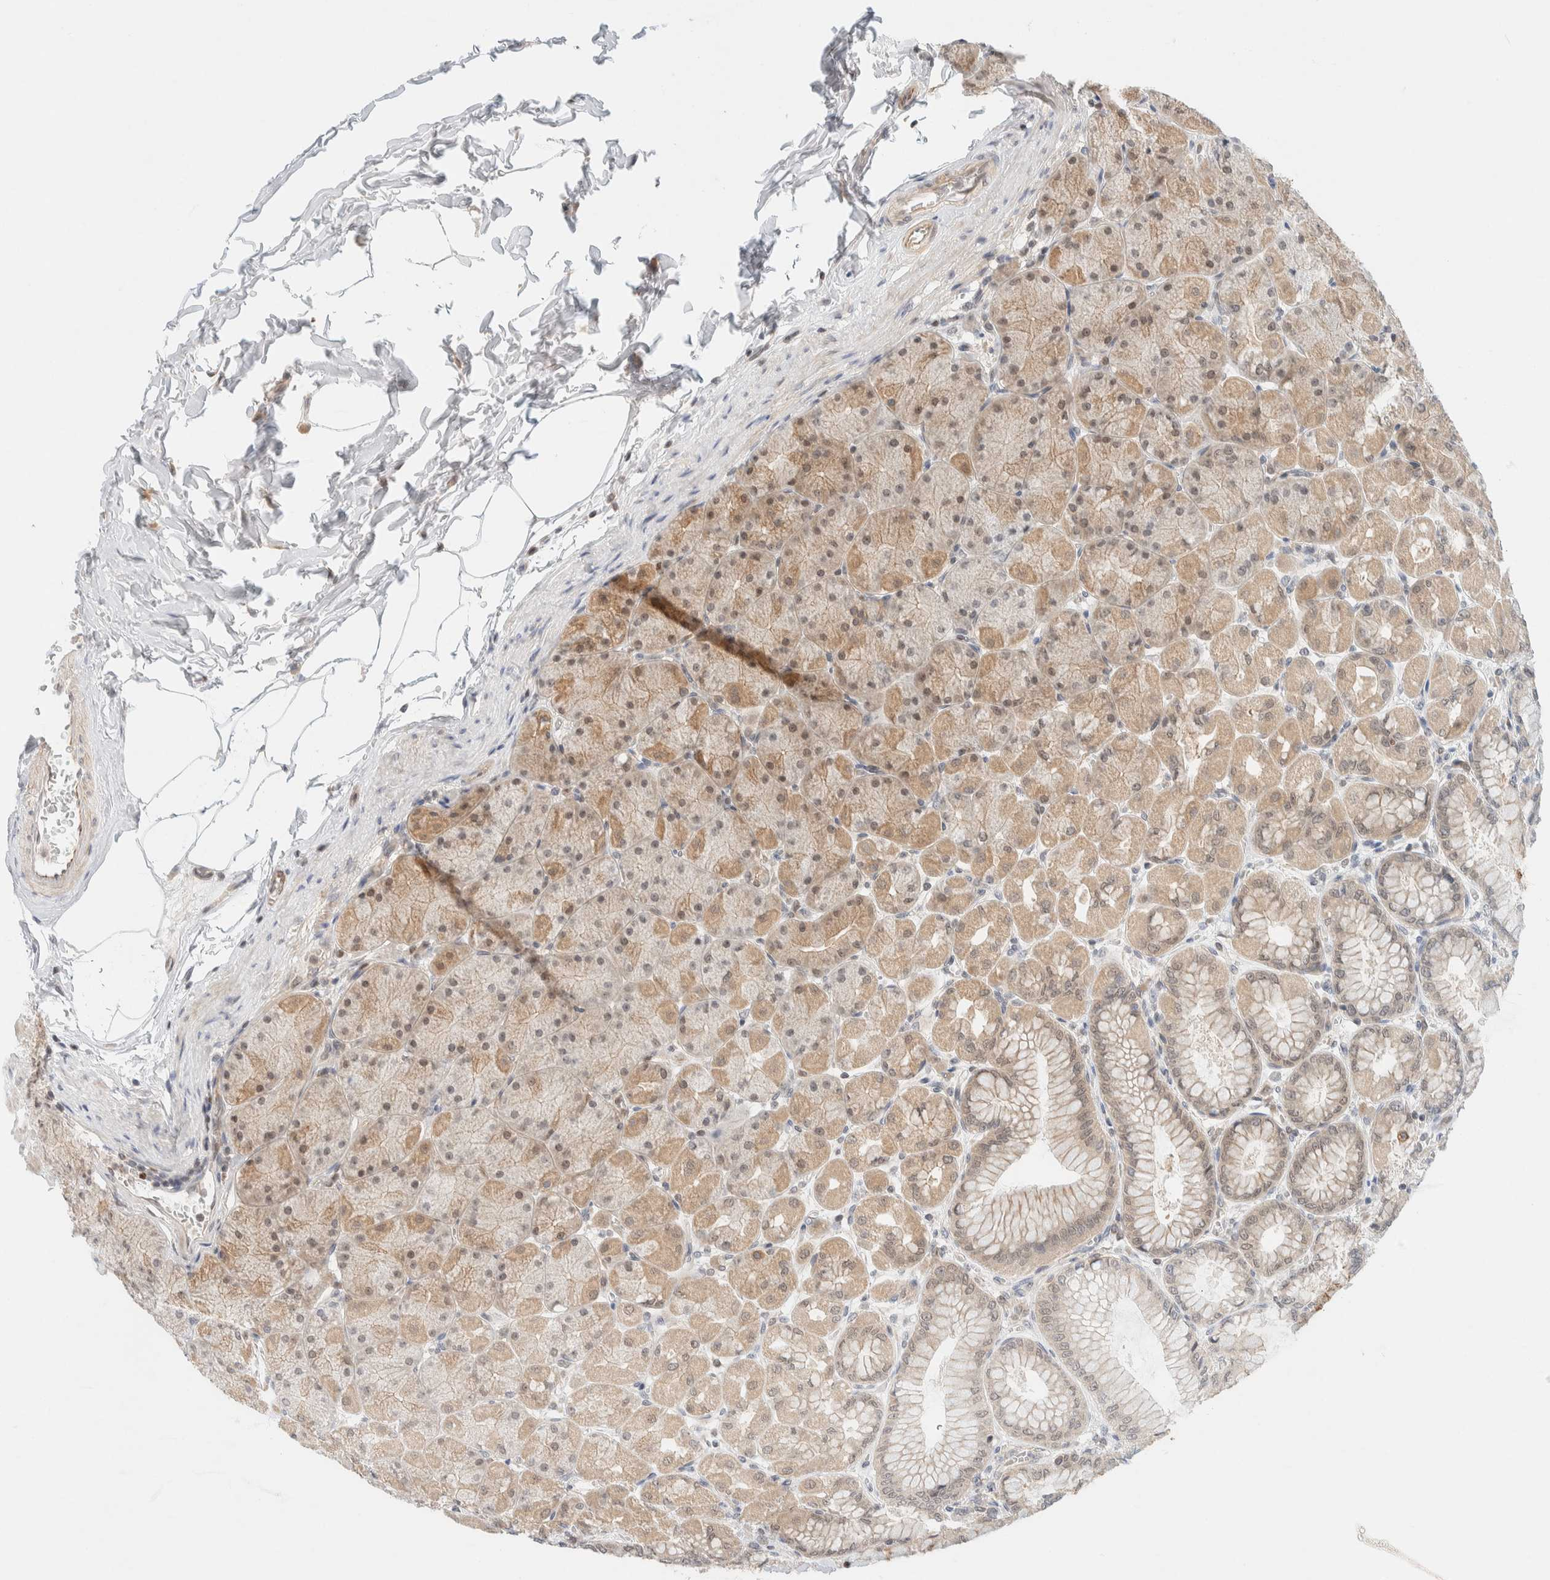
{"staining": {"intensity": "moderate", "quantity": ">75%", "location": "cytoplasmic/membranous,nuclear"}, "tissue": "stomach", "cell_type": "Glandular cells", "image_type": "normal", "snomed": [{"axis": "morphology", "description": "Normal tissue, NOS"}, {"axis": "topography", "description": "Stomach, upper"}], "caption": "IHC image of benign human stomach stained for a protein (brown), which displays medium levels of moderate cytoplasmic/membranous,nuclear staining in about >75% of glandular cells.", "gene": "C8orf76", "patient": {"sex": "female", "age": 56}}